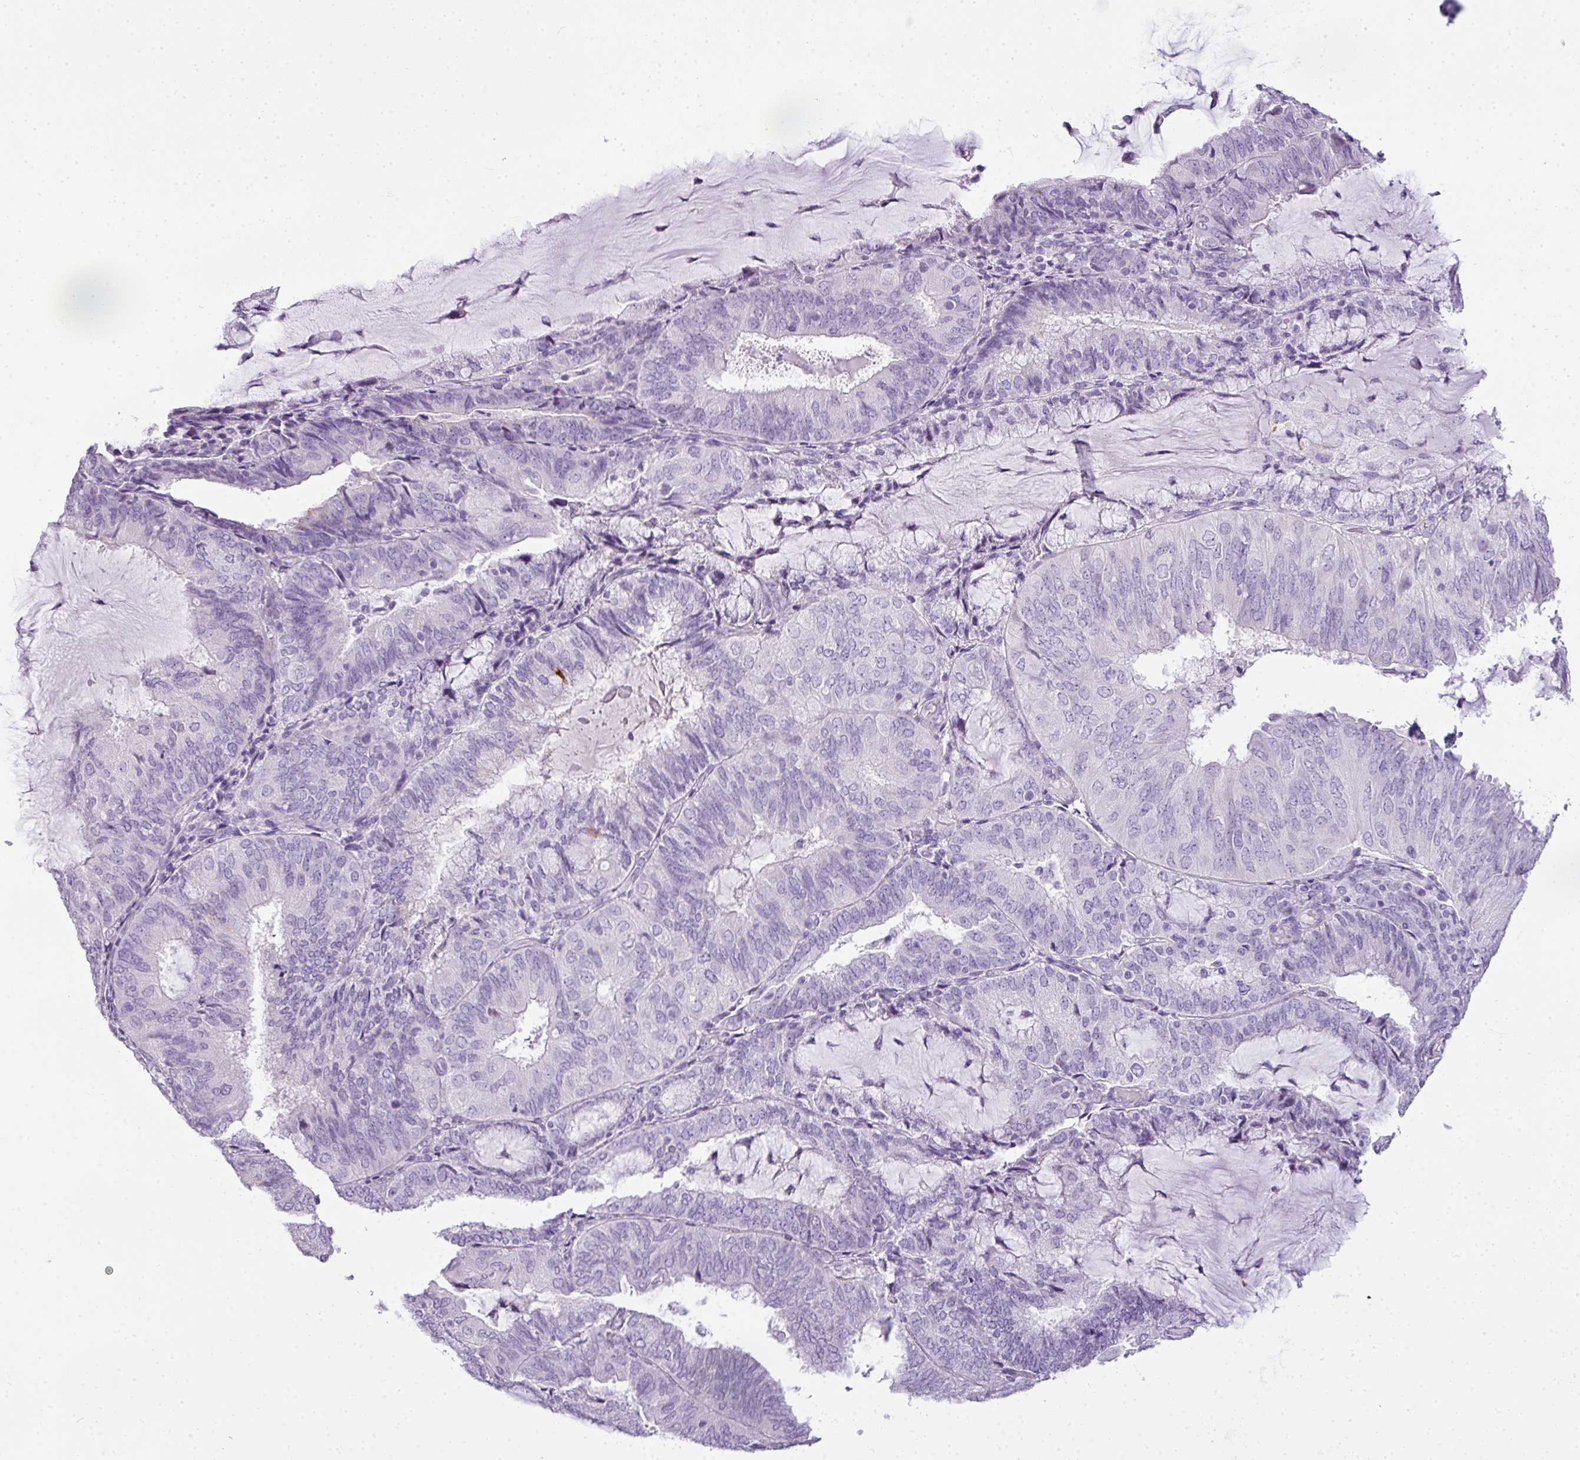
{"staining": {"intensity": "negative", "quantity": "none", "location": "none"}, "tissue": "endometrial cancer", "cell_type": "Tumor cells", "image_type": "cancer", "snomed": [{"axis": "morphology", "description": "Adenocarcinoma, NOS"}, {"axis": "topography", "description": "Endometrium"}], "caption": "Tumor cells are negative for protein expression in human endometrial cancer.", "gene": "RBMY1F", "patient": {"sex": "female", "age": 81}}